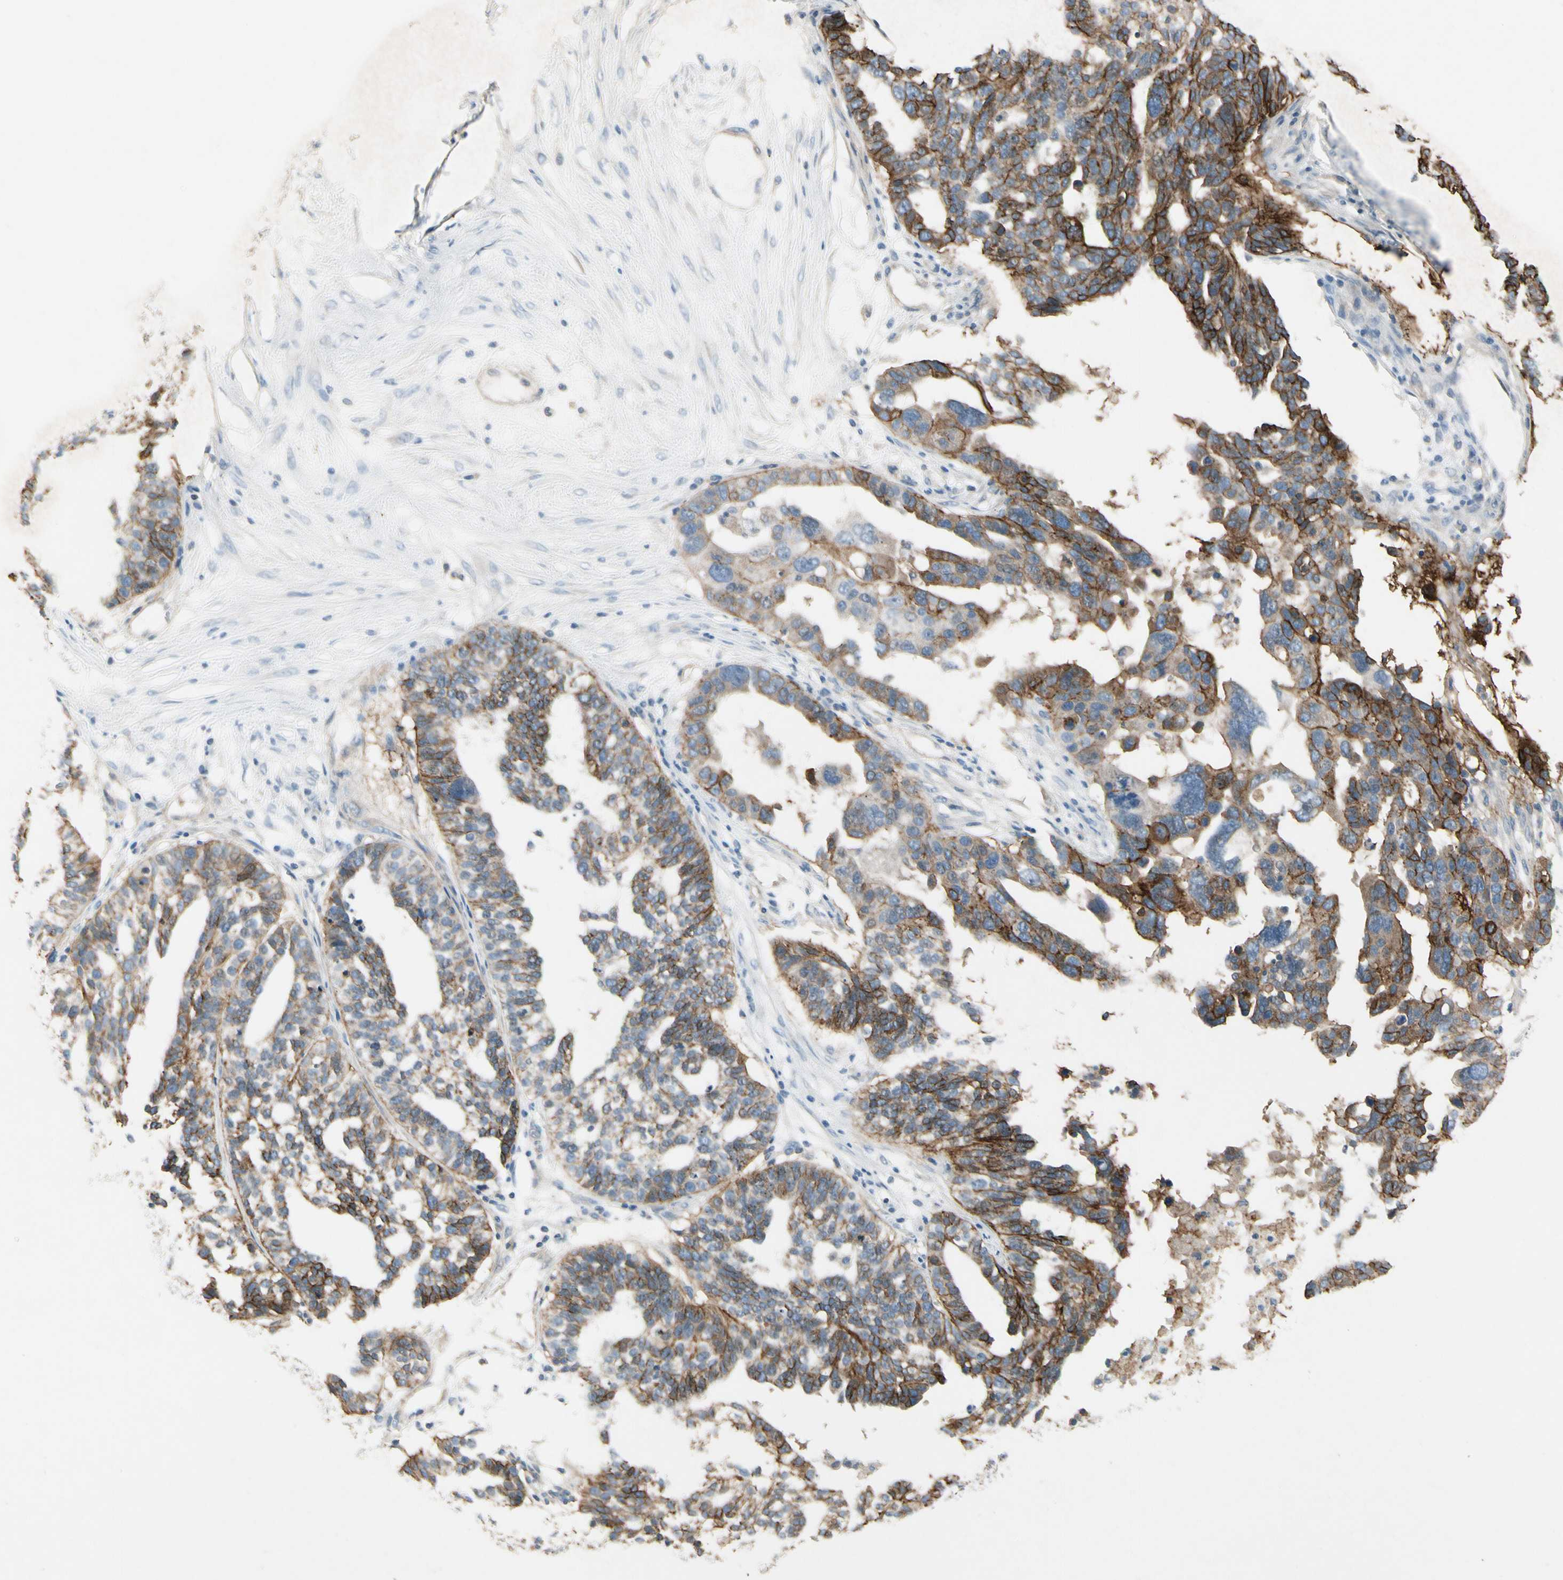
{"staining": {"intensity": "strong", "quantity": "25%-75%", "location": "cytoplasmic/membranous"}, "tissue": "ovarian cancer", "cell_type": "Tumor cells", "image_type": "cancer", "snomed": [{"axis": "morphology", "description": "Cystadenocarcinoma, serous, NOS"}, {"axis": "topography", "description": "Ovary"}], "caption": "Immunohistochemistry of serous cystadenocarcinoma (ovarian) demonstrates high levels of strong cytoplasmic/membranous staining in about 25%-75% of tumor cells.", "gene": "ITGA3", "patient": {"sex": "female", "age": 59}}